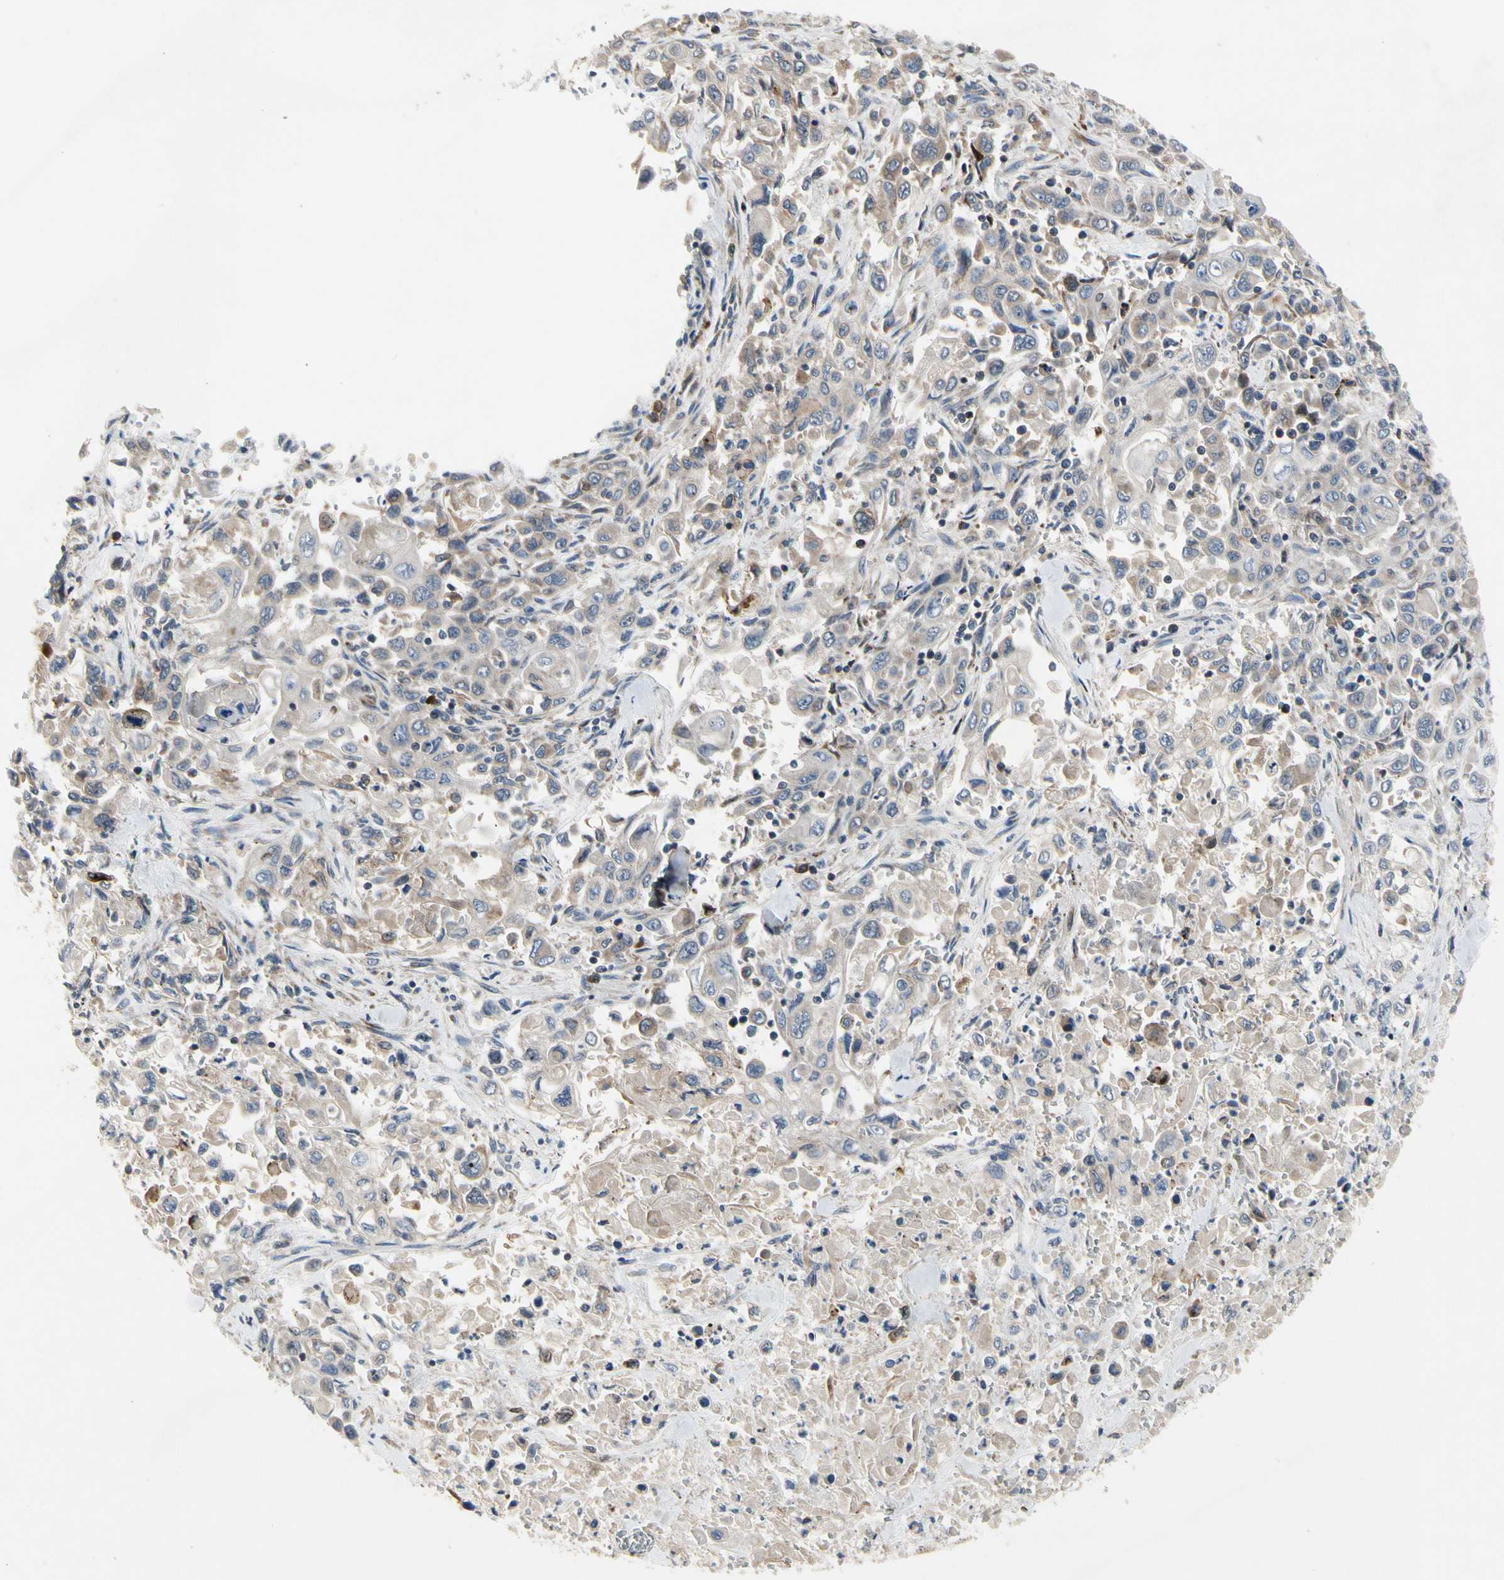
{"staining": {"intensity": "weak", "quantity": ">75%", "location": "cytoplasmic/membranous"}, "tissue": "pancreatic cancer", "cell_type": "Tumor cells", "image_type": "cancer", "snomed": [{"axis": "morphology", "description": "Adenocarcinoma, NOS"}, {"axis": "topography", "description": "Pancreas"}], "caption": "This micrograph demonstrates pancreatic cancer stained with immunohistochemistry (IHC) to label a protein in brown. The cytoplasmic/membranous of tumor cells show weak positivity for the protein. Nuclei are counter-stained blue.", "gene": "MMEL1", "patient": {"sex": "male", "age": 70}}